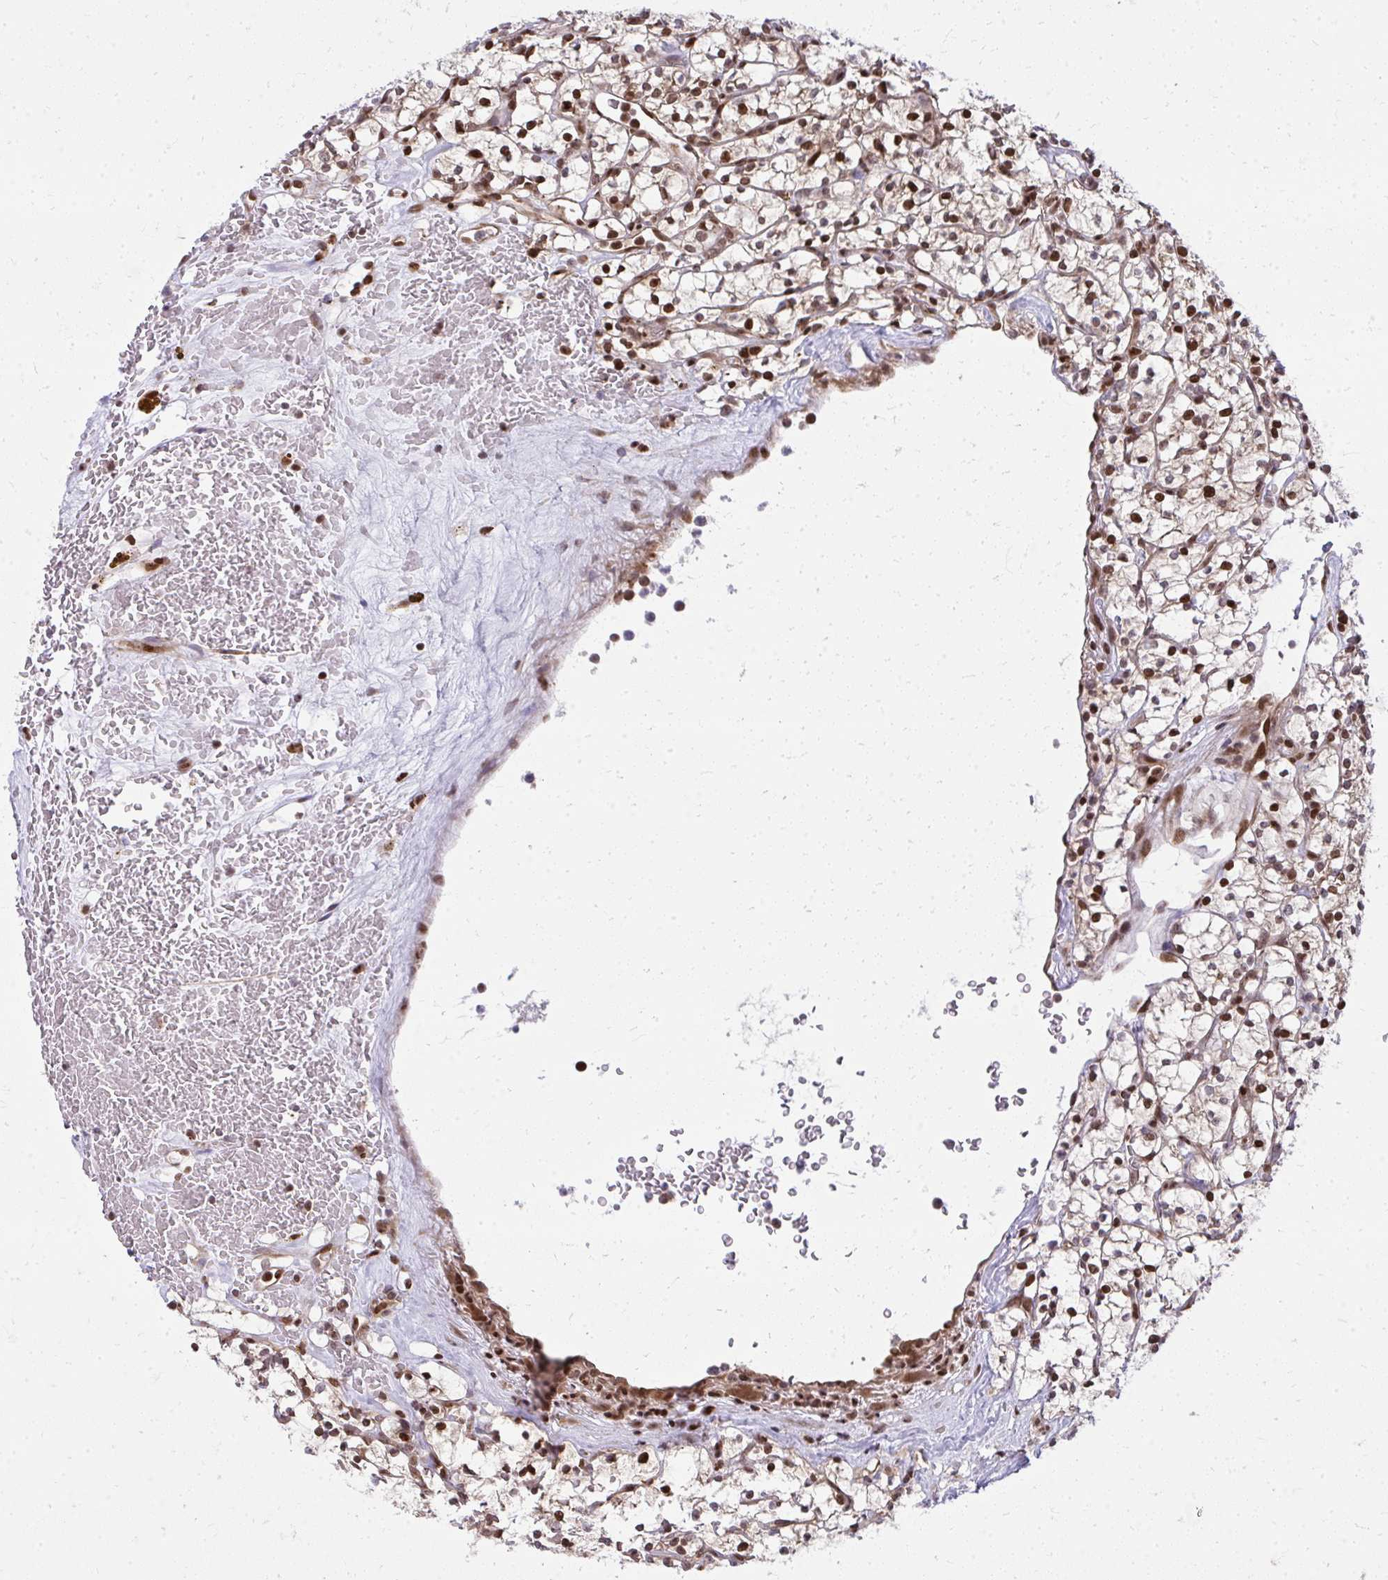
{"staining": {"intensity": "strong", "quantity": ">75%", "location": "nuclear"}, "tissue": "renal cancer", "cell_type": "Tumor cells", "image_type": "cancer", "snomed": [{"axis": "morphology", "description": "Adenocarcinoma, NOS"}, {"axis": "topography", "description": "Kidney"}], "caption": "The micrograph demonstrates staining of adenocarcinoma (renal), revealing strong nuclear protein positivity (brown color) within tumor cells.", "gene": "PIGY", "patient": {"sex": "female", "age": 64}}